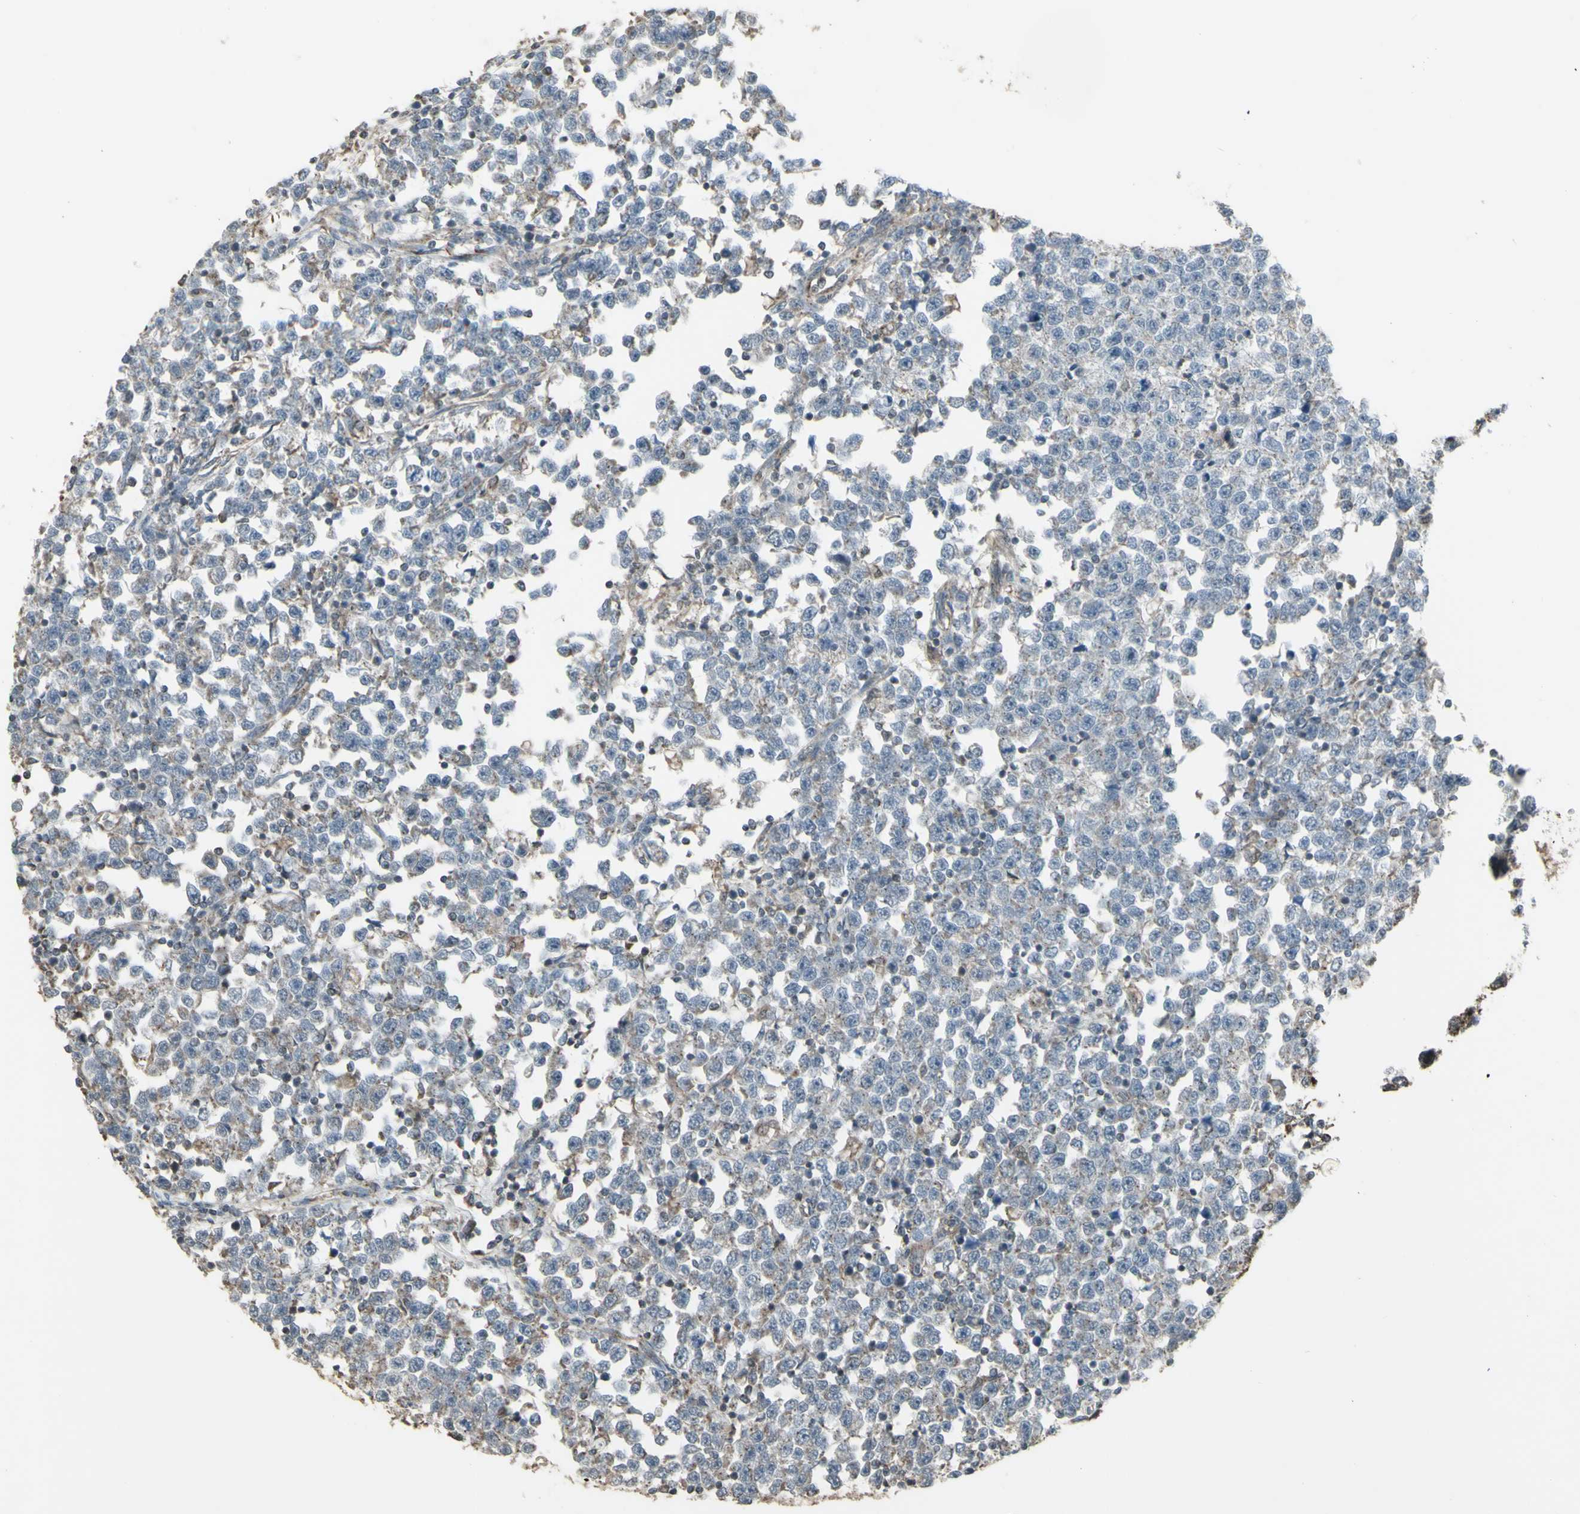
{"staining": {"intensity": "negative", "quantity": "none", "location": "none"}, "tissue": "testis cancer", "cell_type": "Tumor cells", "image_type": "cancer", "snomed": [{"axis": "morphology", "description": "Seminoma, NOS"}, {"axis": "topography", "description": "Testis"}], "caption": "DAB immunohistochemical staining of human seminoma (testis) demonstrates no significant expression in tumor cells.", "gene": "FXYD3", "patient": {"sex": "male", "age": 43}}